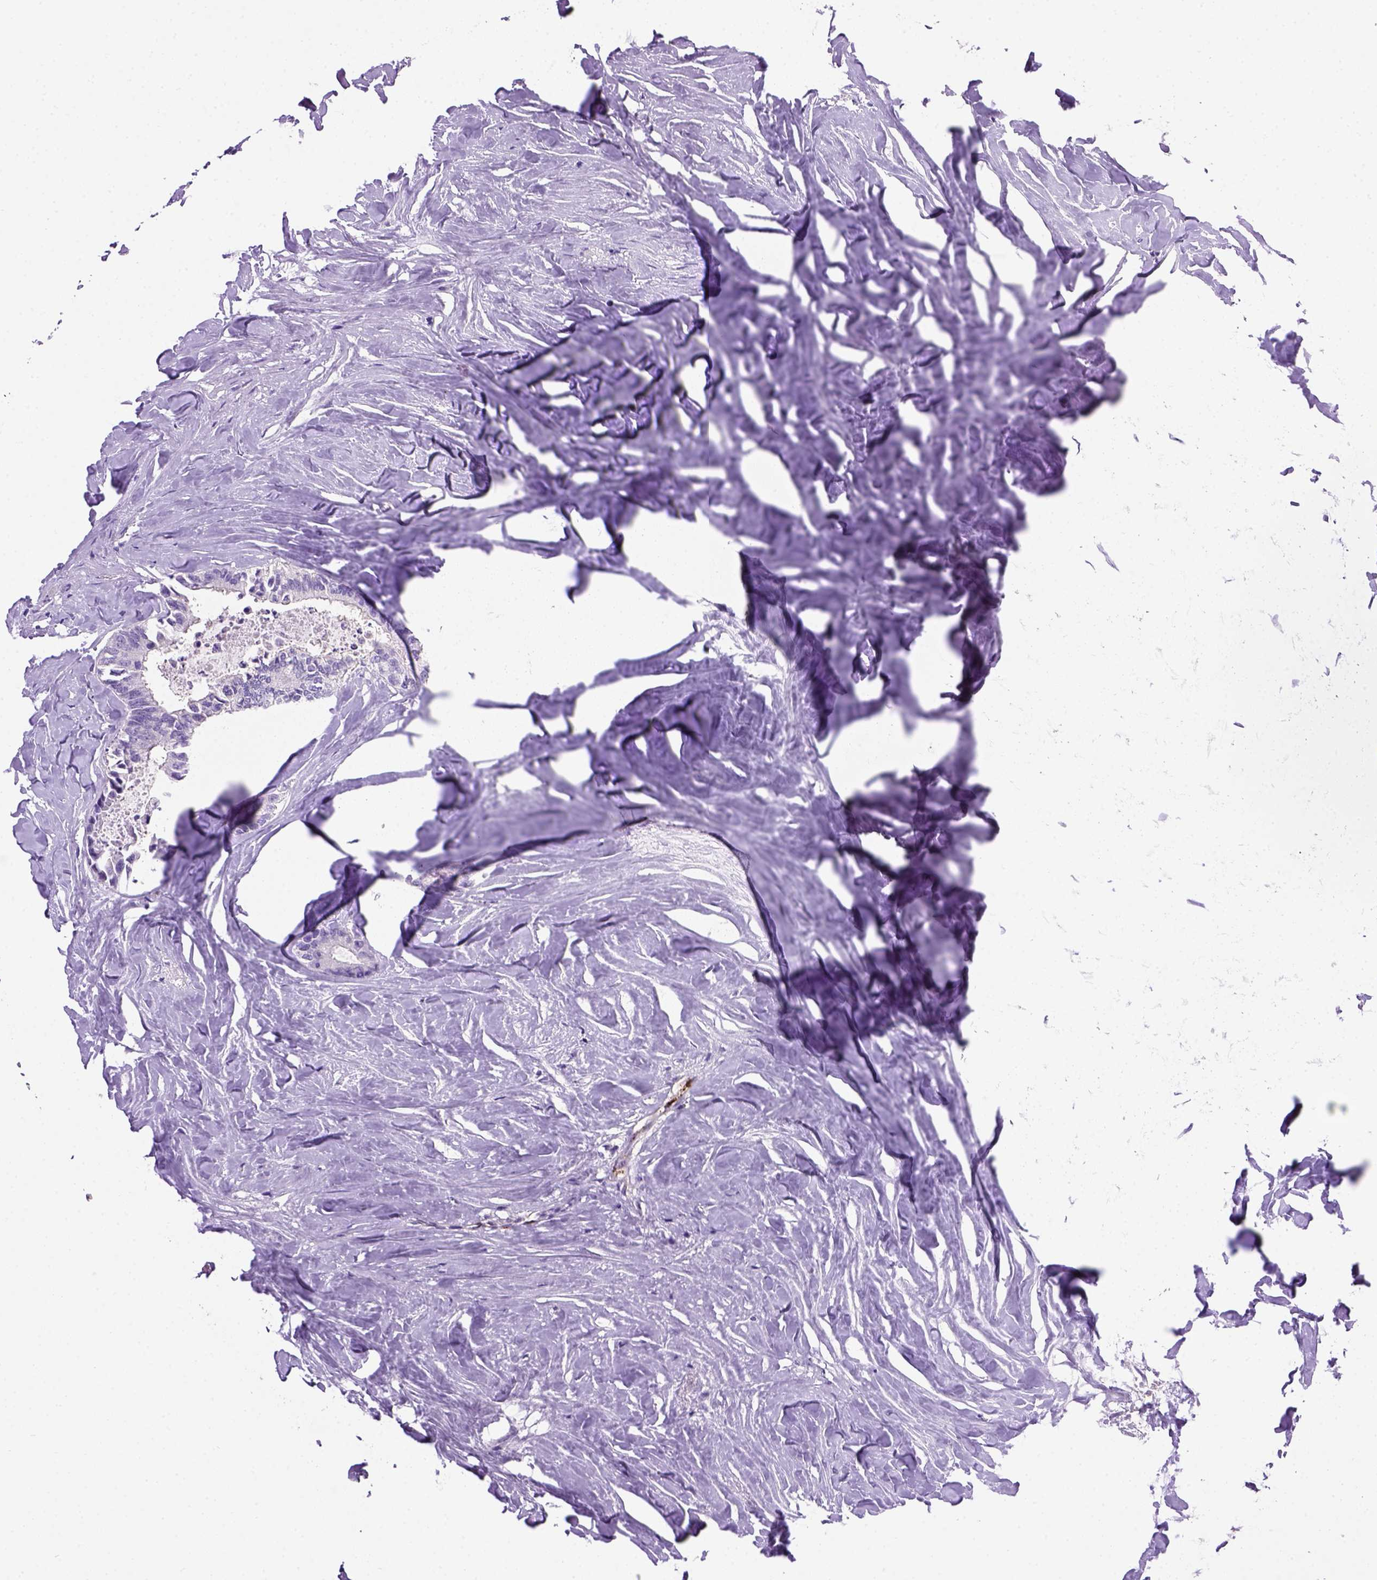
{"staining": {"intensity": "negative", "quantity": "none", "location": "none"}, "tissue": "colorectal cancer", "cell_type": "Tumor cells", "image_type": "cancer", "snomed": [{"axis": "morphology", "description": "Adenocarcinoma, NOS"}, {"axis": "topography", "description": "Colon"}, {"axis": "topography", "description": "Rectum"}], "caption": "The micrograph reveals no significant expression in tumor cells of colorectal cancer (adenocarcinoma).", "gene": "VWF", "patient": {"sex": "male", "age": 57}}